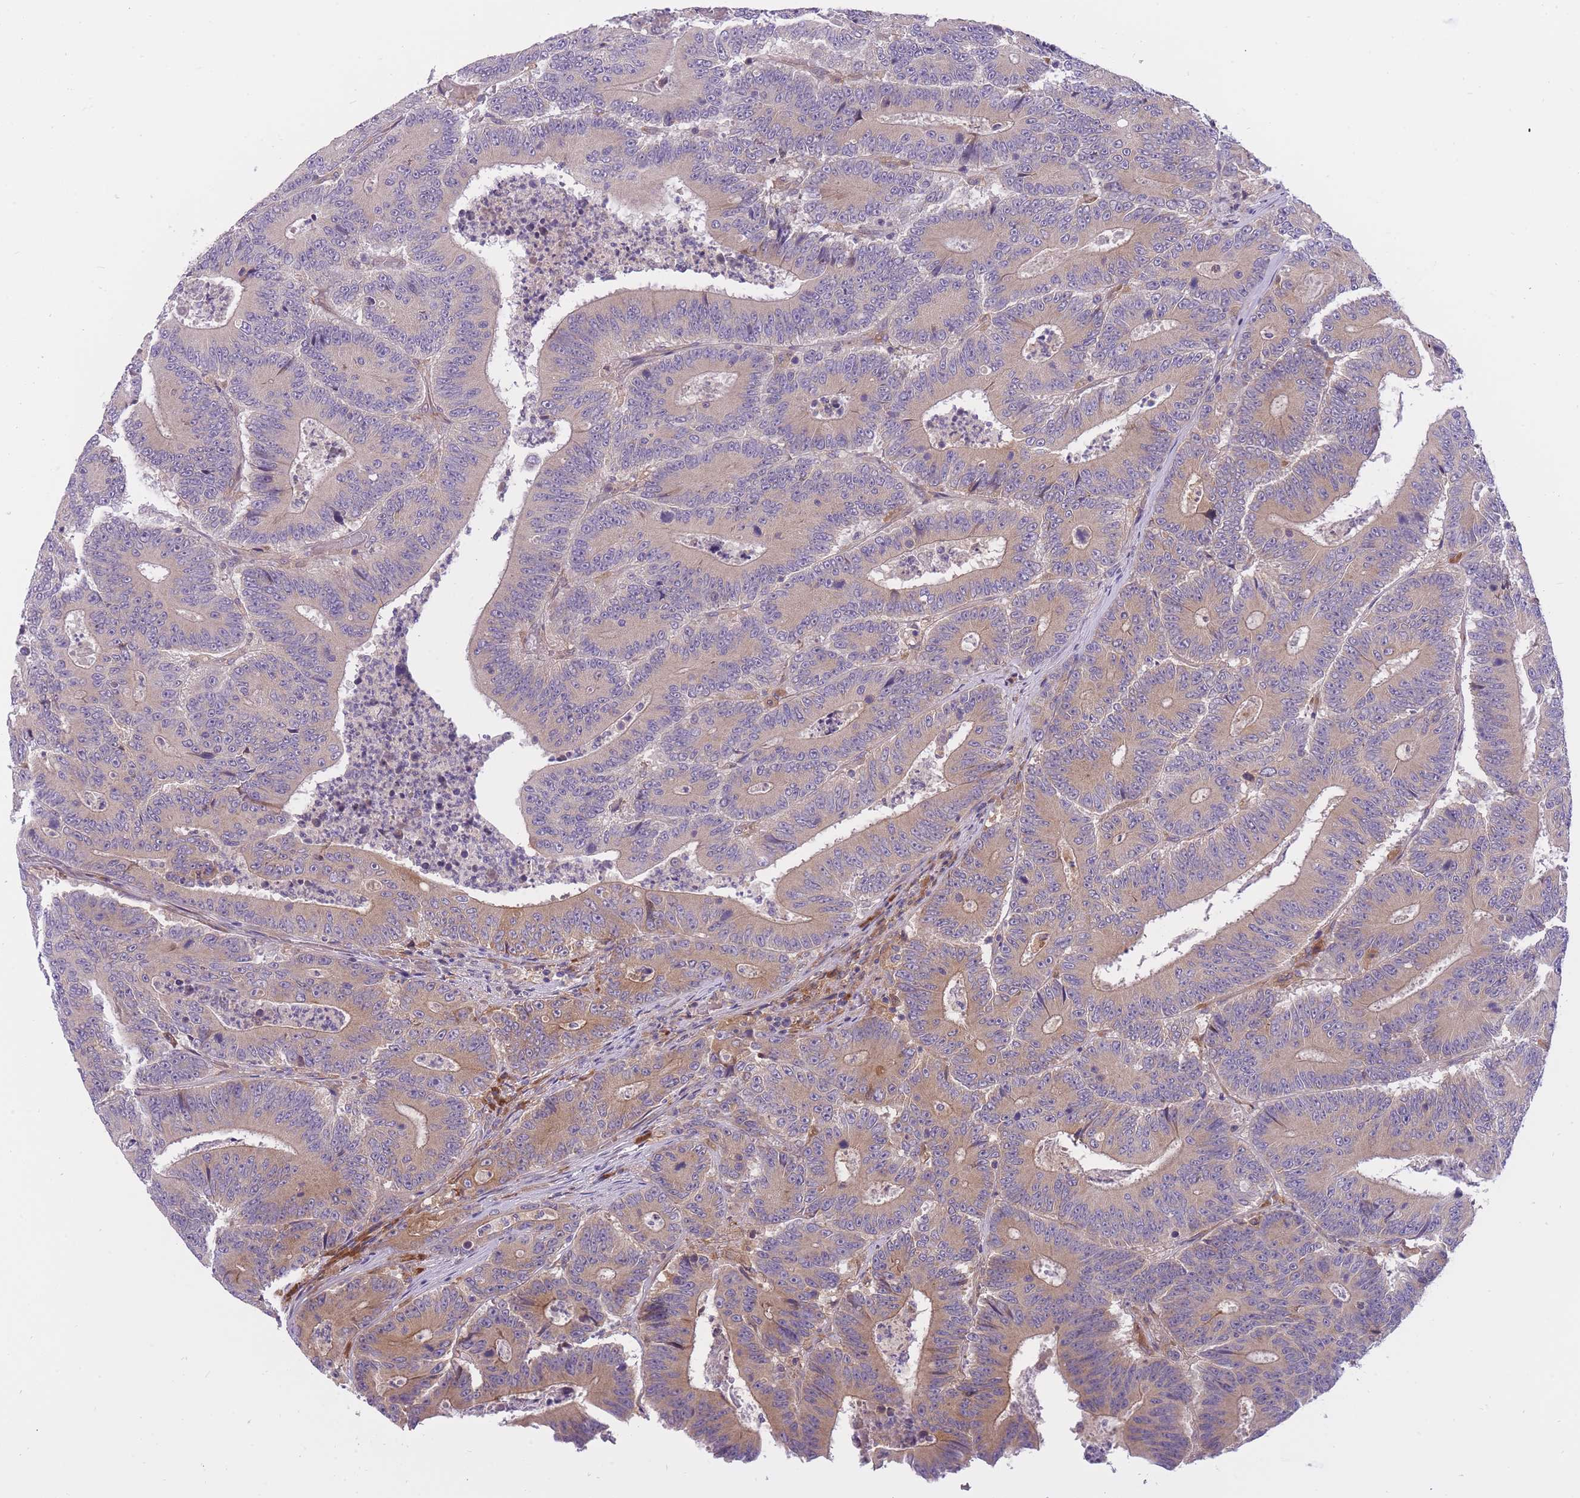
{"staining": {"intensity": "moderate", "quantity": "25%-75%", "location": "cytoplasmic/membranous"}, "tissue": "colorectal cancer", "cell_type": "Tumor cells", "image_type": "cancer", "snomed": [{"axis": "morphology", "description": "Adenocarcinoma, NOS"}, {"axis": "topography", "description": "Colon"}], "caption": "About 25%-75% of tumor cells in colorectal cancer demonstrate moderate cytoplasmic/membranous protein positivity as visualized by brown immunohistochemical staining.", "gene": "CRYGN", "patient": {"sex": "male", "age": 83}}